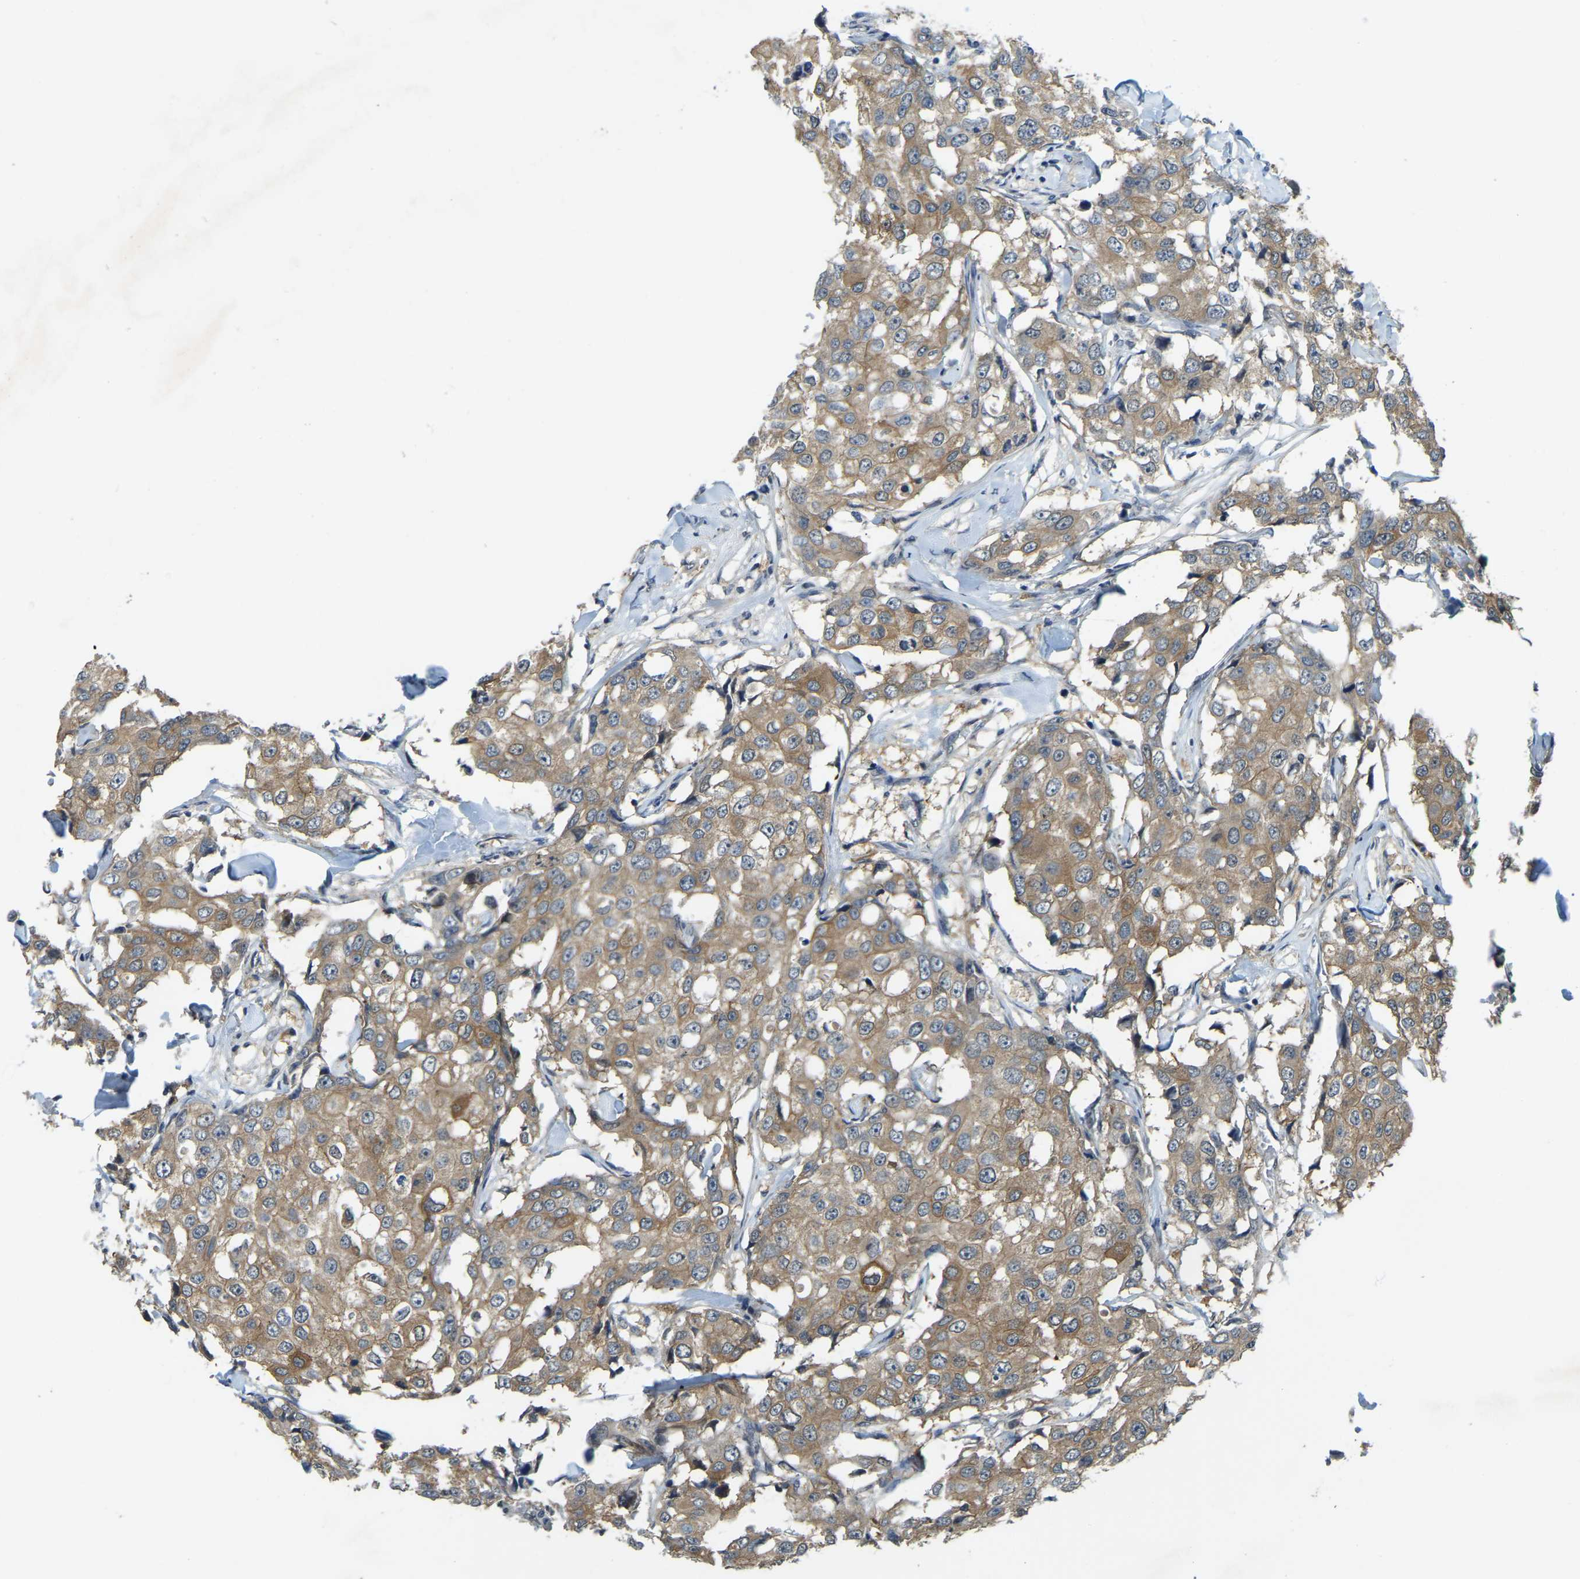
{"staining": {"intensity": "moderate", "quantity": ">75%", "location": "cytoplasmic/membranous"}, "tissue": "breast cancer", "cell_type": "Tumor cells", "image_type": "cancer", "snomed": [{"axis": "morphology", "description": "Duct carcinoma"}, {"axis": "topography", "description": "Breast"}], "caption": "An immunohistochemistry (IHC) photomicrograph of neoplastic tissue is shown. Protein staining in brown labels moderate cytoplasmic/membranous positivity in breast invasive ductal carcinoma within tumor cells.", "gene": "AHNAK", "patient": {"sex": "female", "age": 27}}